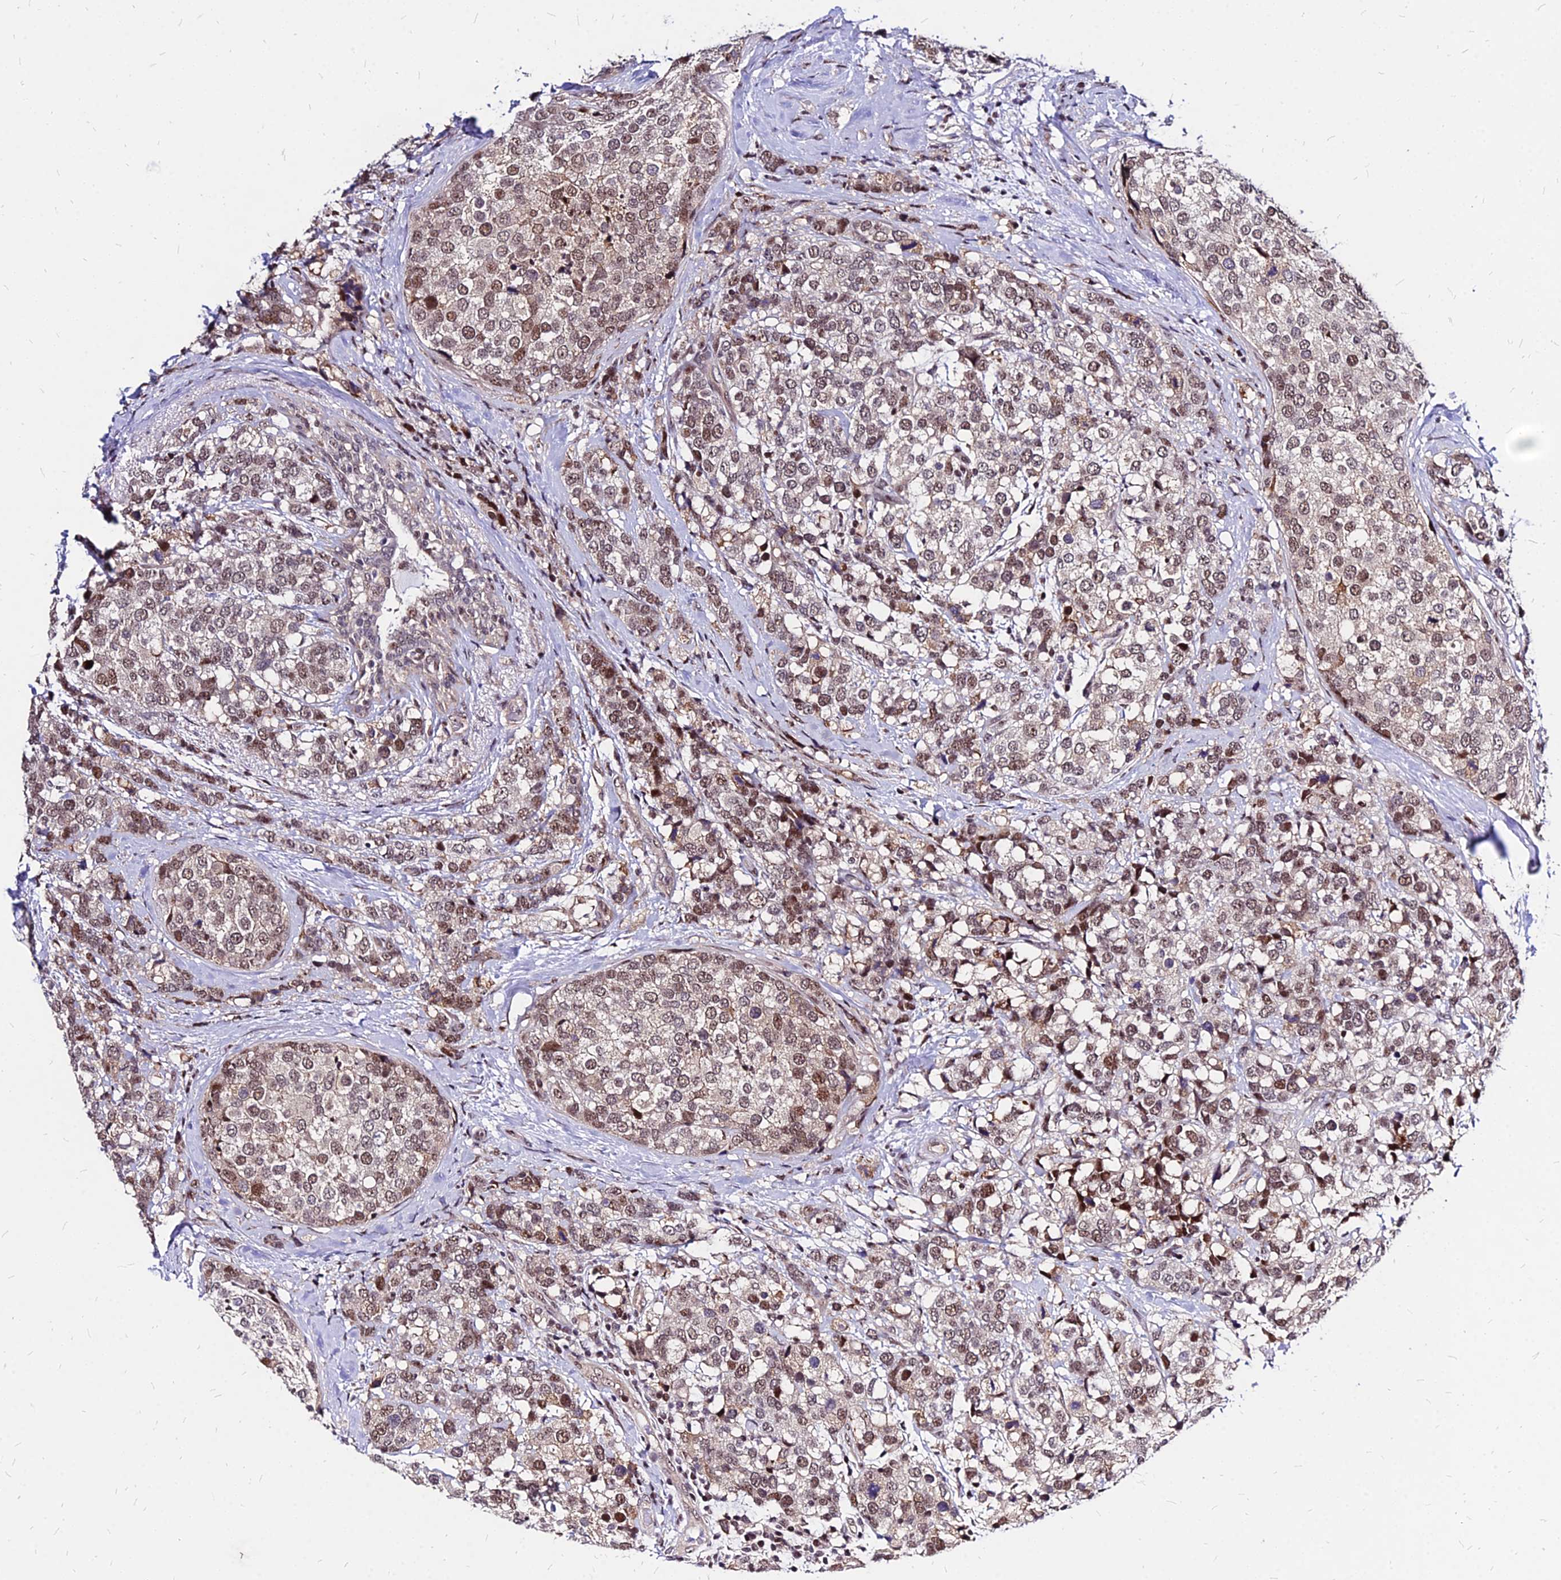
{"staining": {"intensity": "moderate", "quantity": ">75%", "location": "nuclear"}, "tissue": "breast cancer", "cell_type": "Tumor cells", "image_type": "cancer", "snomed": [{"axis": "morphology", "description": "Lobular carcinoma"}, {"axis": "topography", "description": "Breast"}], "caption": "A brown stain highlights moderate nuclear expression of a protein in human breast lobular carcinoma tumor cells.", "gene": "DDX55", "patient": {"sex": "female", "age": 59}}